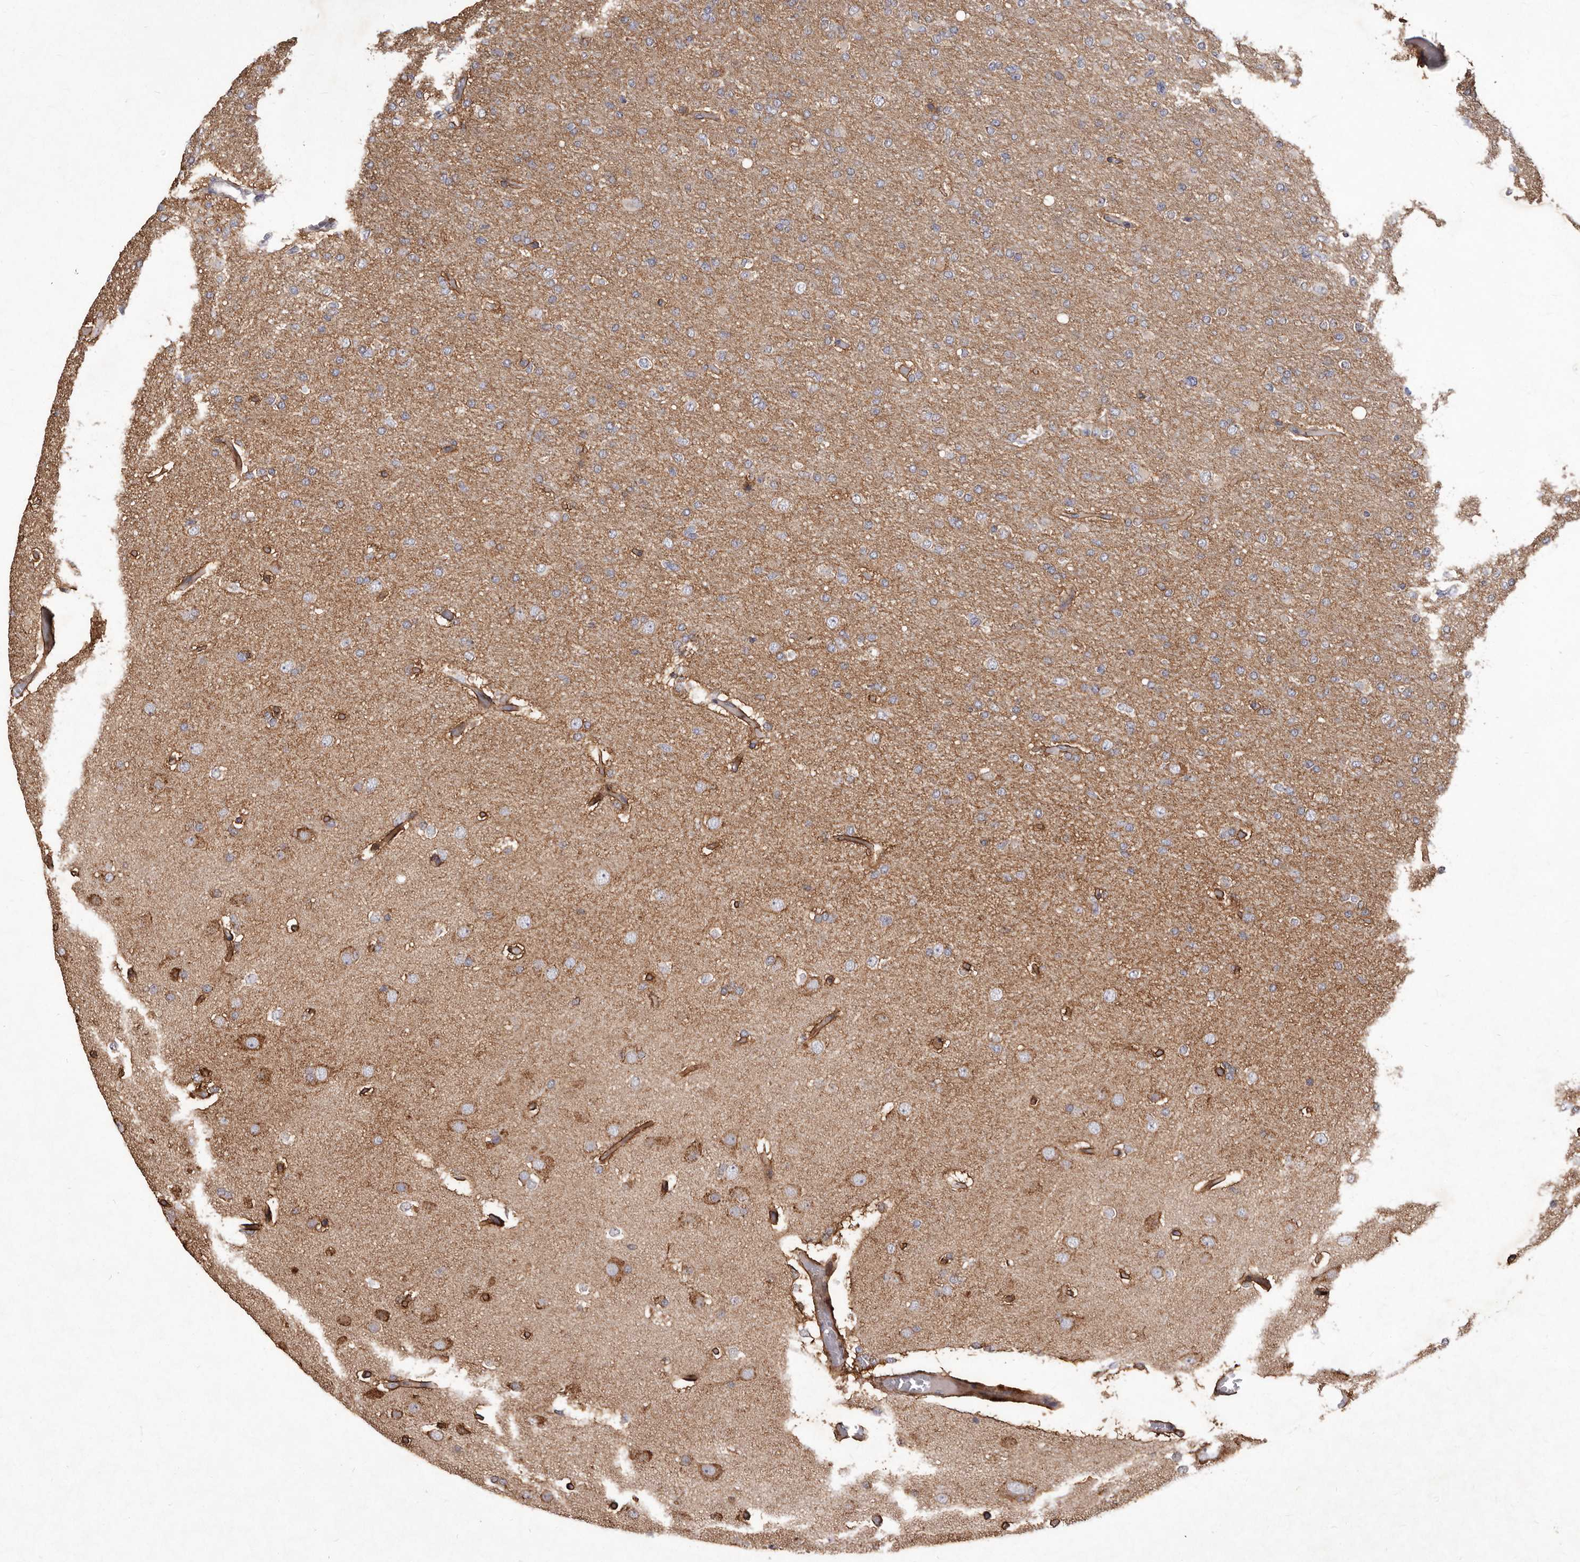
{"staining": {"intensity": "weak", "quantity": "<25%", "location": "cytoplasmic/membranous"}, "tissue": "glioma", "cell_type": "Tumor cells", "image_type": "cancer", "snomed": [{"axis": "morphology", "description": "Glioma, malignant, High grade"}, {"axis": "topography", "description": "Cerebral cortex"}], "caption": "A photomicrograph of glioma stained for a protein shows no brown staining in tumor cells. (Brightfield microscopy of DAB (3,3'-diaminobenzidine) immunohistochemistry at high magnification).", "gene": "STEAP2", "patient": {"sex": "female", "age": 36}}